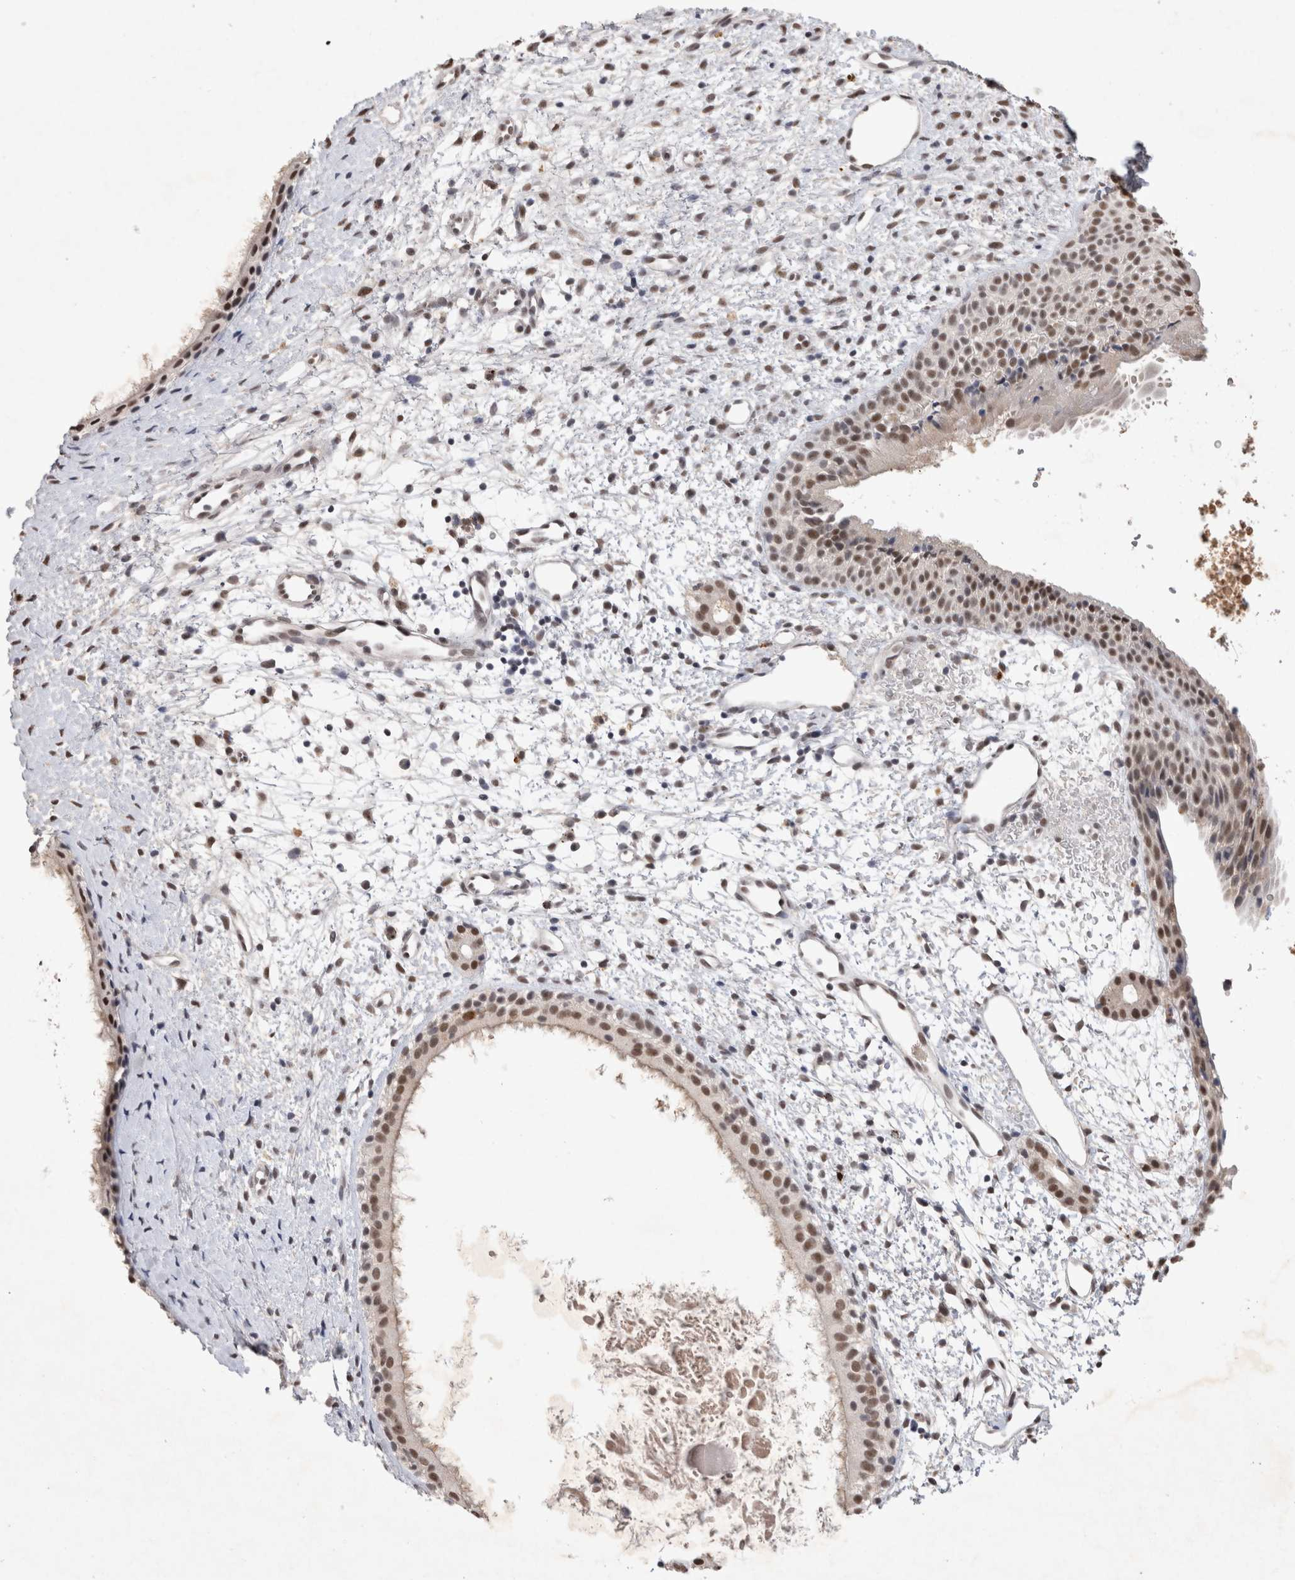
{"staining": {"intensity": "moderate", "quantity": ">75%", "location": "nuclear"}, "tissue": "nasopharynx", "cell_type": "Respiratory epithelial cells", "image_type": "normal", "snomed": [{"axis": "morphology", "description": "Normal tissue, NOS"}, {"axis": "topography", "description": "Nasopharynx"}], "caption": "Human nasopharynx stained for a protein (brown) demonstrates moderate nuclear positive positivity in about >75% of respiratory epithelial cells.", "gene": "XRCC5", "patient": {"sex": "male", "age": 22}}